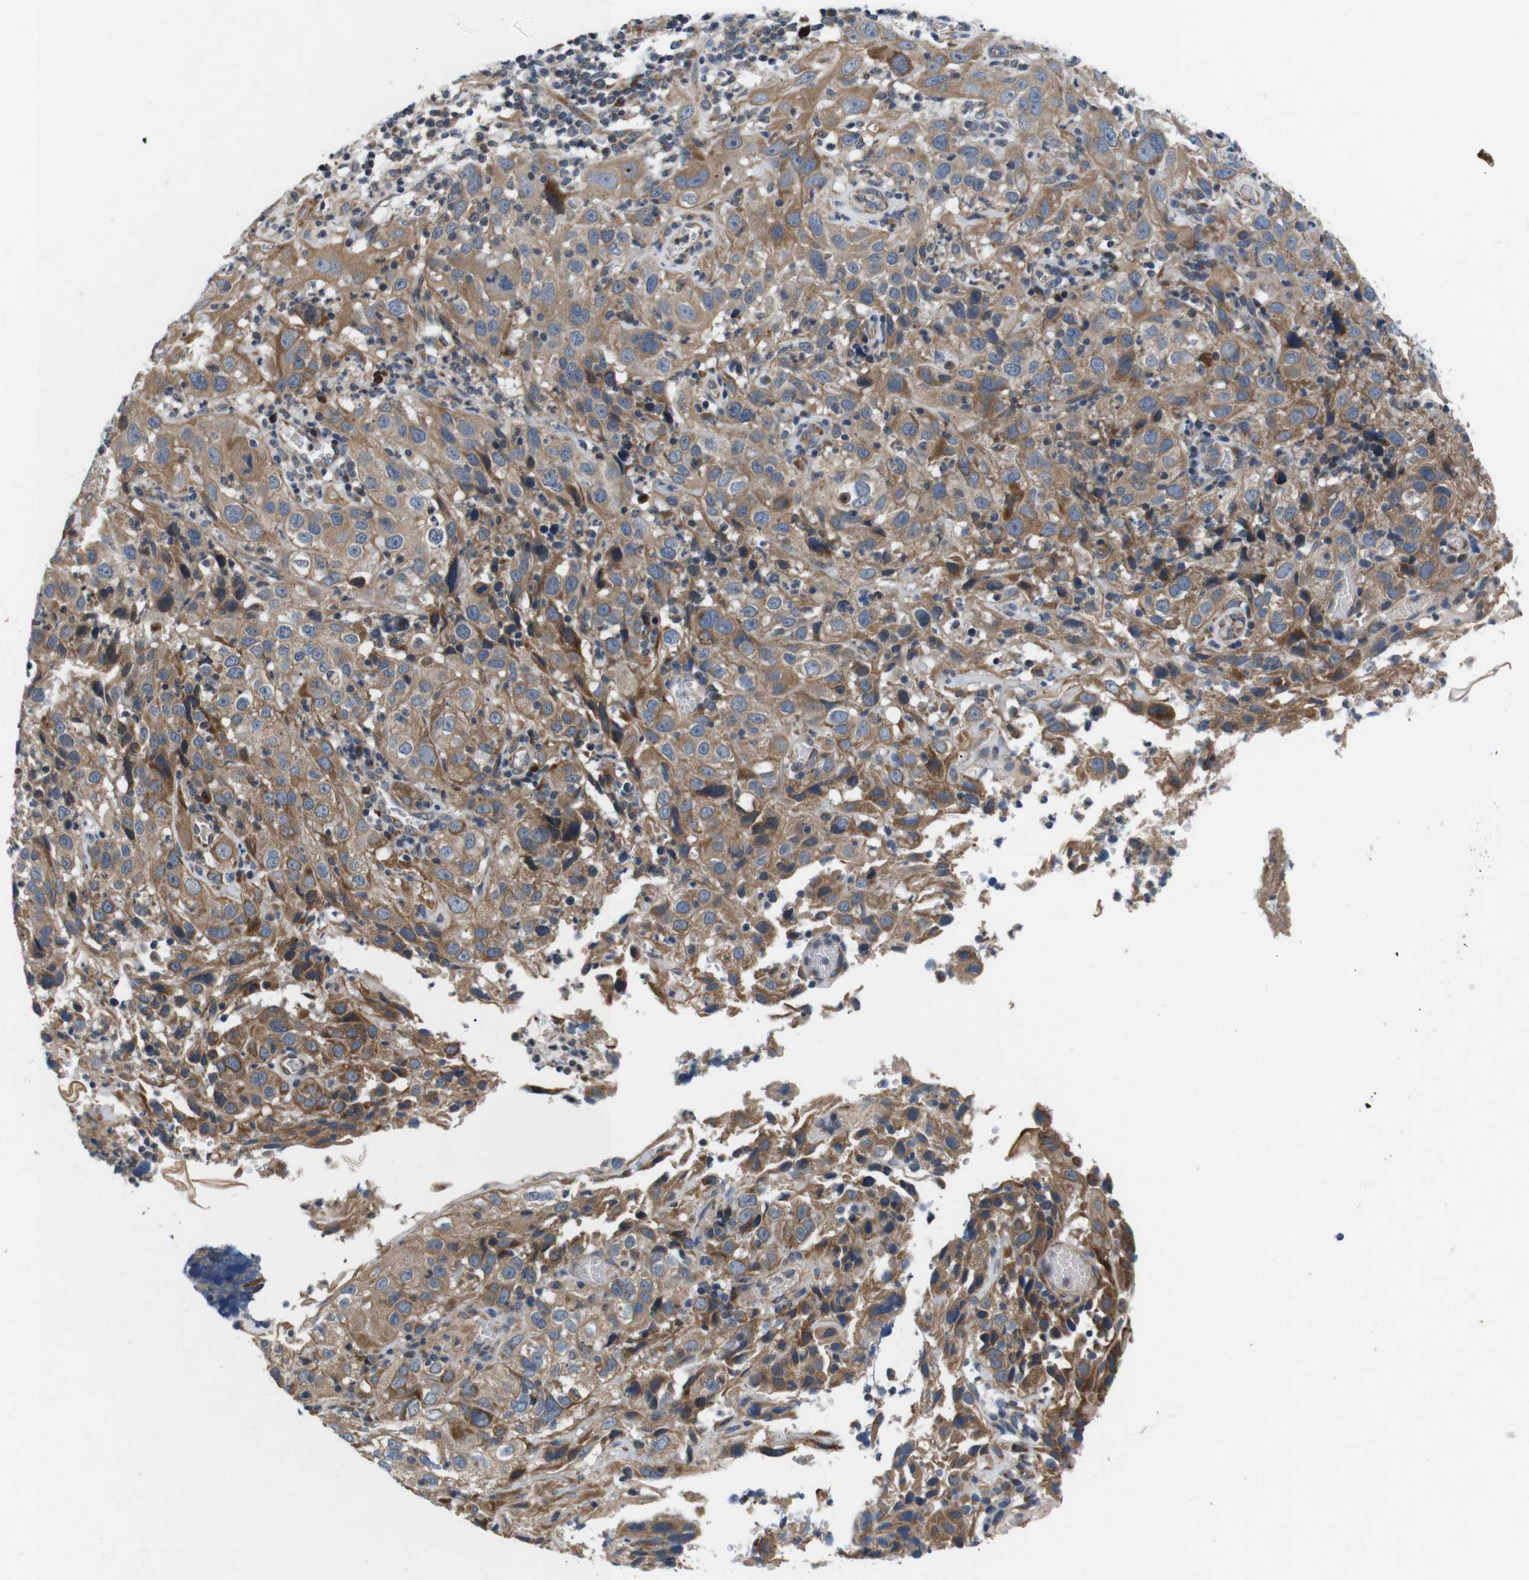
{"staining": {"intensity": "moderate", "quantity": ">75%", "location": "cytoplasmic/membranous"}, "tissue": "cervical cancer", "cell_type": "Tumor cells", "image_type": "cancer", "snomed": [{"axis": "morphology", "description": "Squamous cell carcinoma, NOS"}, {"axis": "topography", "description": "Cervix"}], "caption": "An immunohistochemistry photomicrograph of tumor tissue is shown. Protein staining in brown shows moderate cytoplasmic/membranous positivity in cervical cancer (squamous cell carcinoma) within tumor cells.", "gene": "JAK1", "patient": {"sex": "female", "age": 32}}